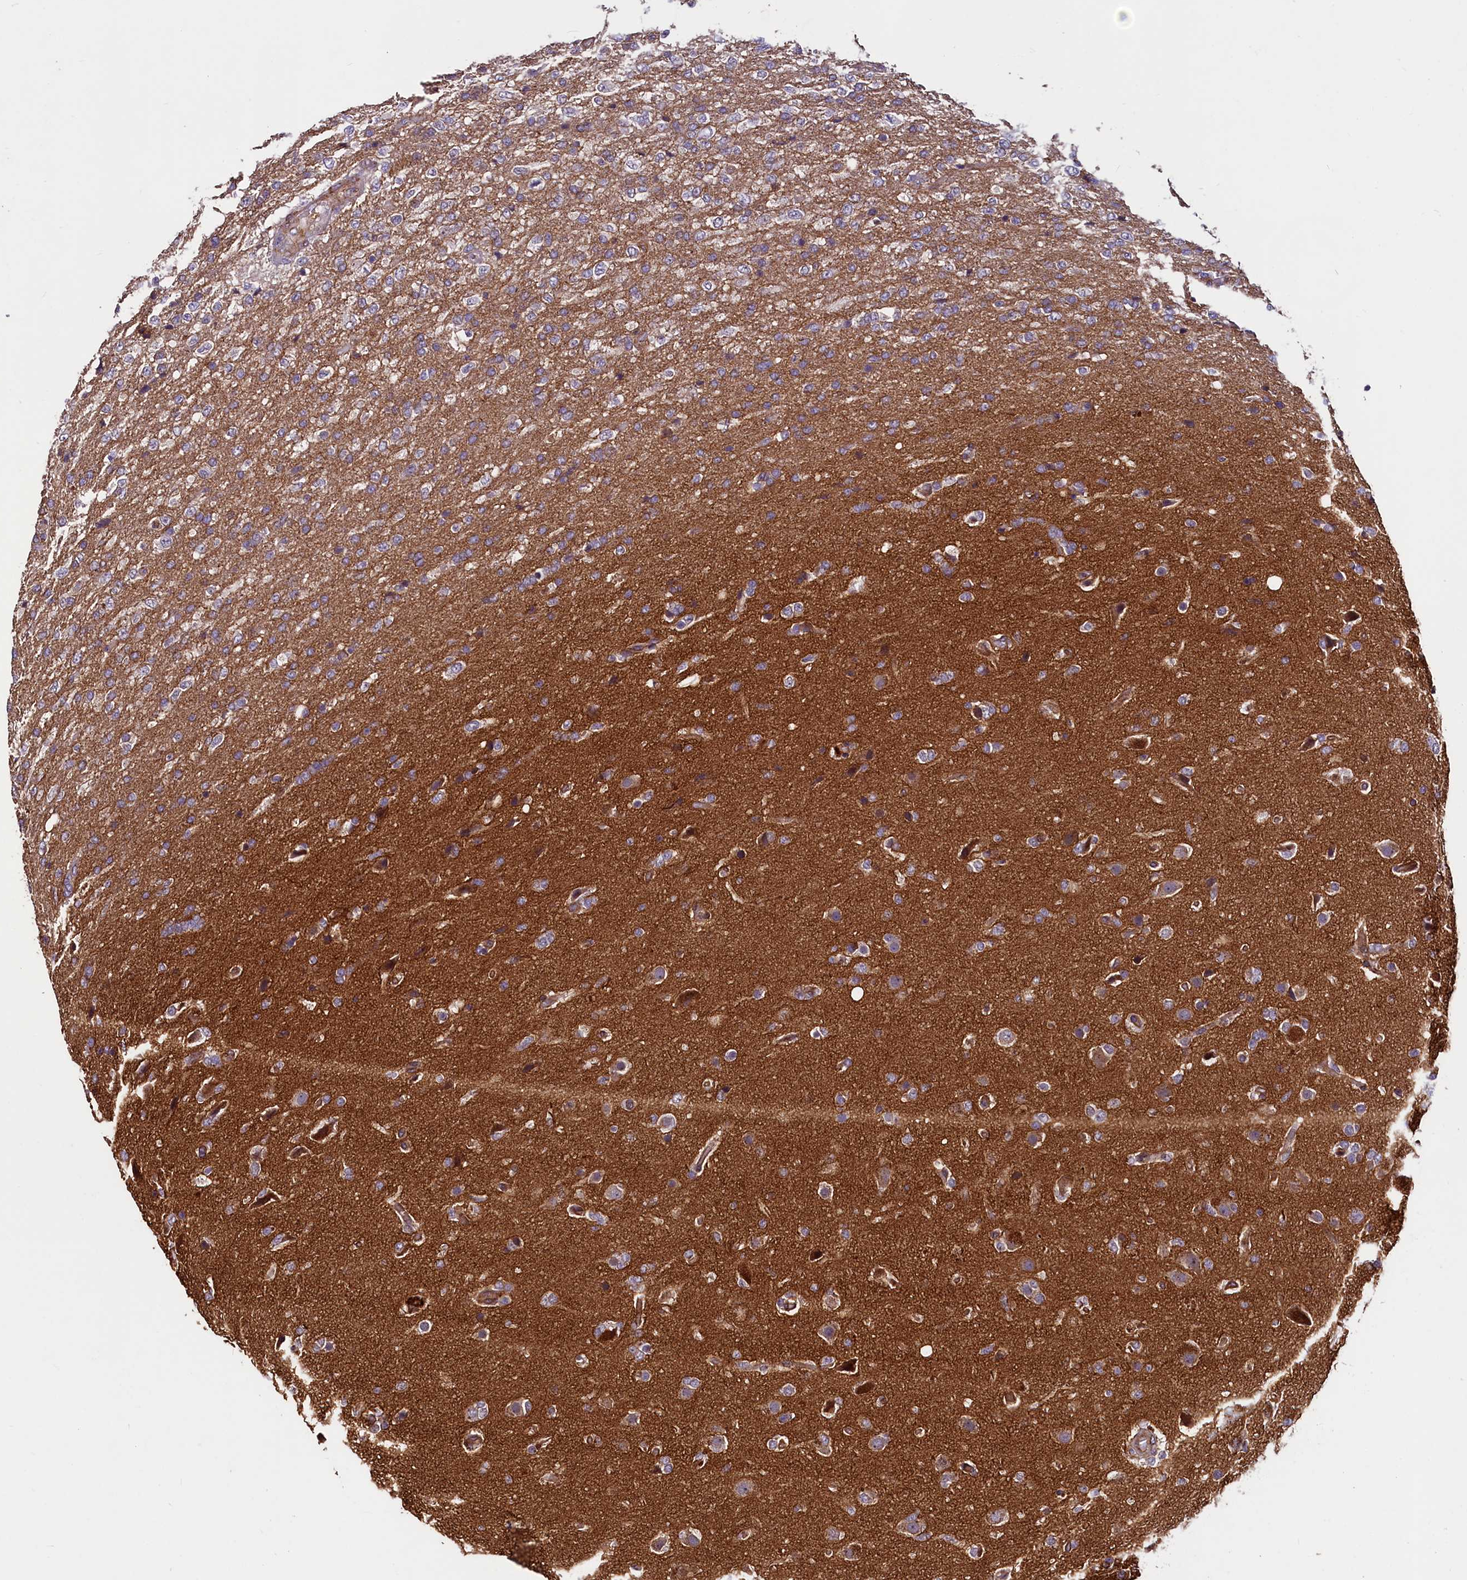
{"staining": {"intensity": "negative", "quantity": "none", "location": "none"}, "tissue": "glioma", "cell_type": "Tumor cells", "image_type": "cancer", "snomed": [{"axis": "morphology", "description": "Glioma, malignant, High grade"}, {"axis": "topography", "description": "Brain"}], "caption": "A micrograph of glioma stained for a protein exhibits no brown staining in tumor cells.", "gene": "PALM", "patient": {"sex": "female", "age": 74}}